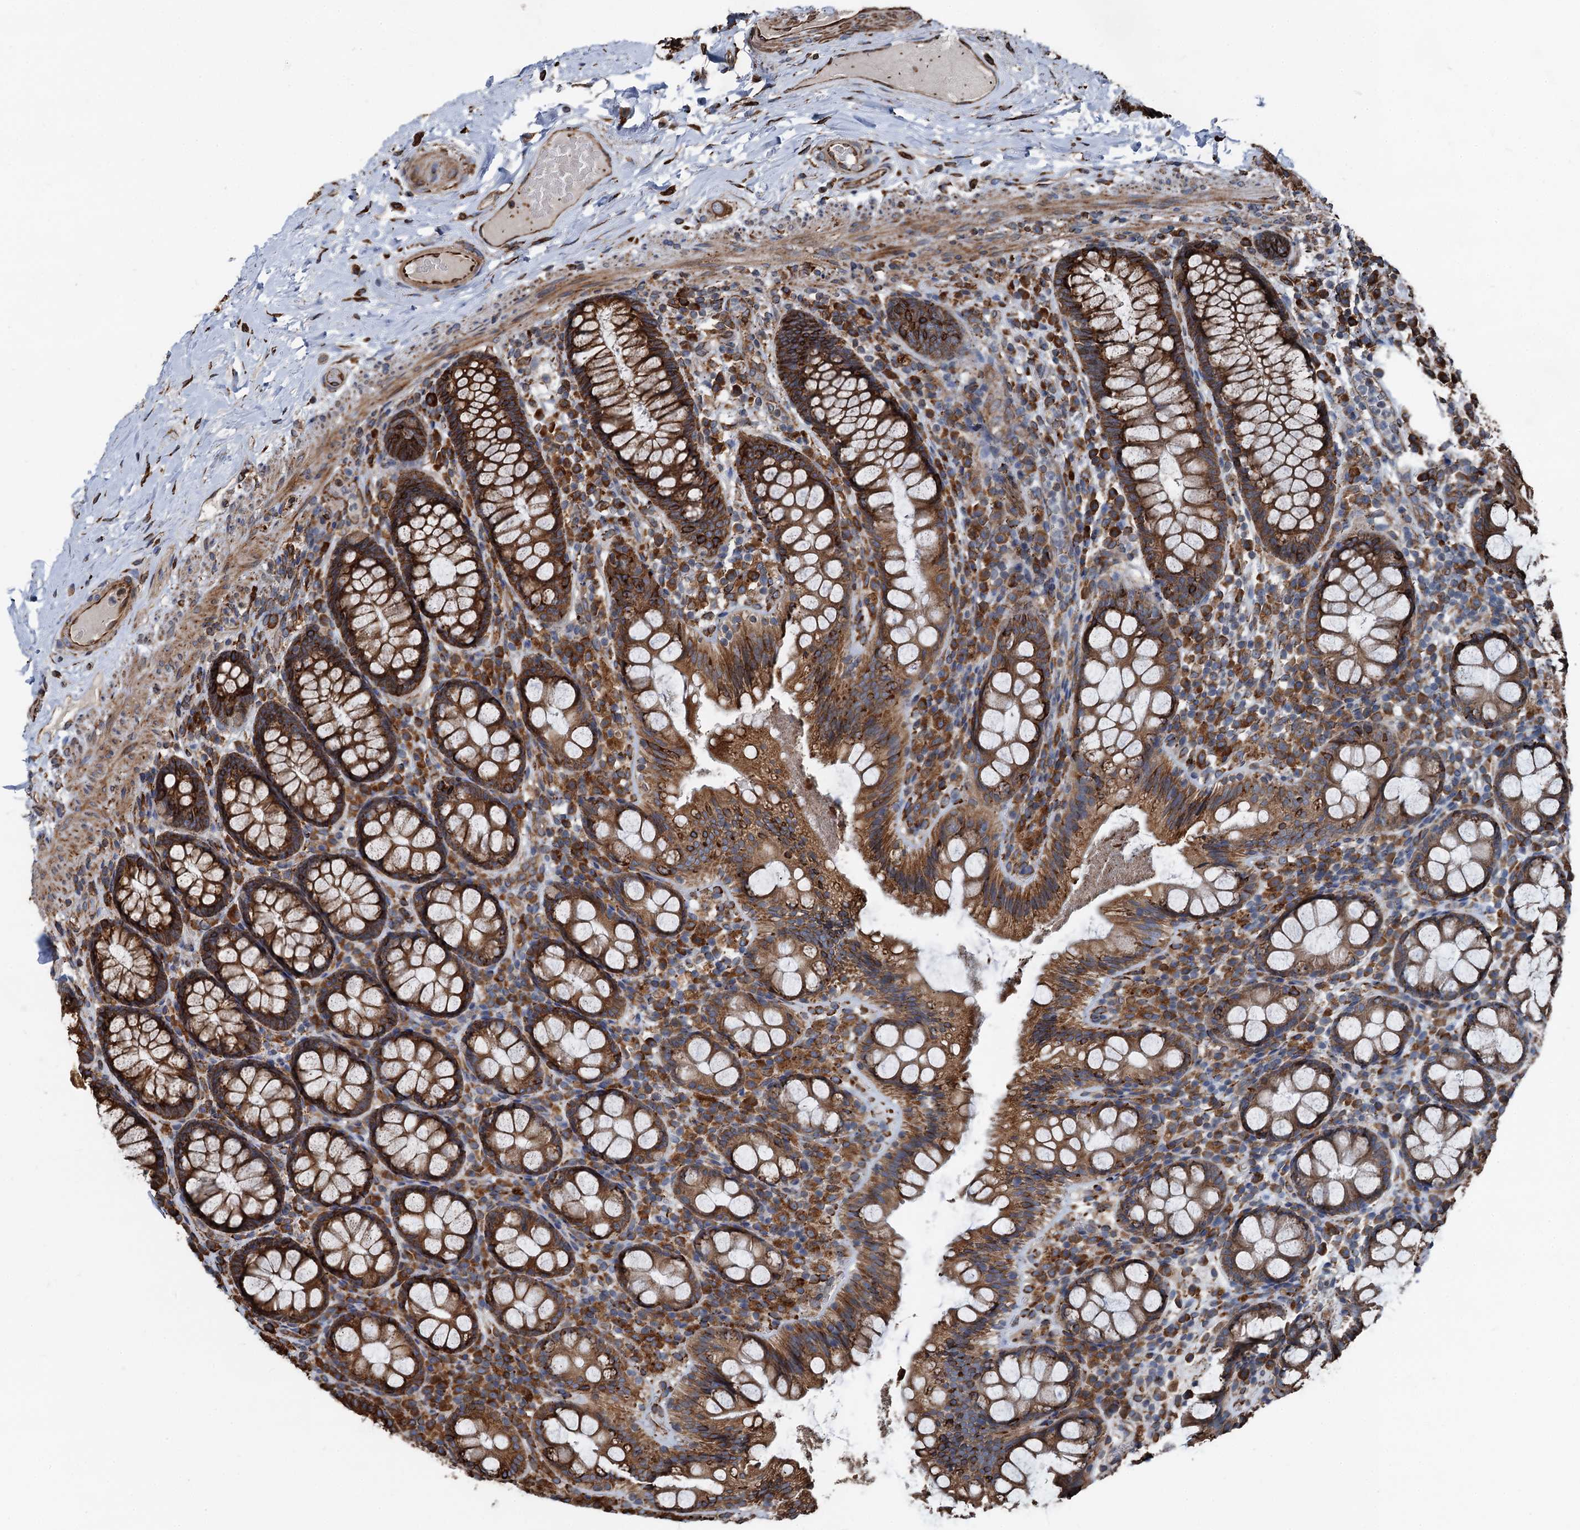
{"staining": {"intensity": "strong", "quantity": ">75%", "location": "cytoplasmic/membranous"}, "tissue": "rectum", "cell_type": "Glandular cells", "image_type": "normal", "snomed": [{"axis": "morphology", "description": "Normal tissue, NOS"}, {"axis": "topography", "description": "Rectum"}], "caption": "Immunohistochemical staining of benign rectum demonstrates high levels of strong cytoplasmic/membranous positivity in approximately >75% of glandular cells. (Stains: DAB (3,3'-diaminobenzidine) in brown, nuclei in blue, Microscopy: brightfield microscopy at high magnification).", "gene": "NEURL1B", "patient": {"sex": "male", "age": 83}}